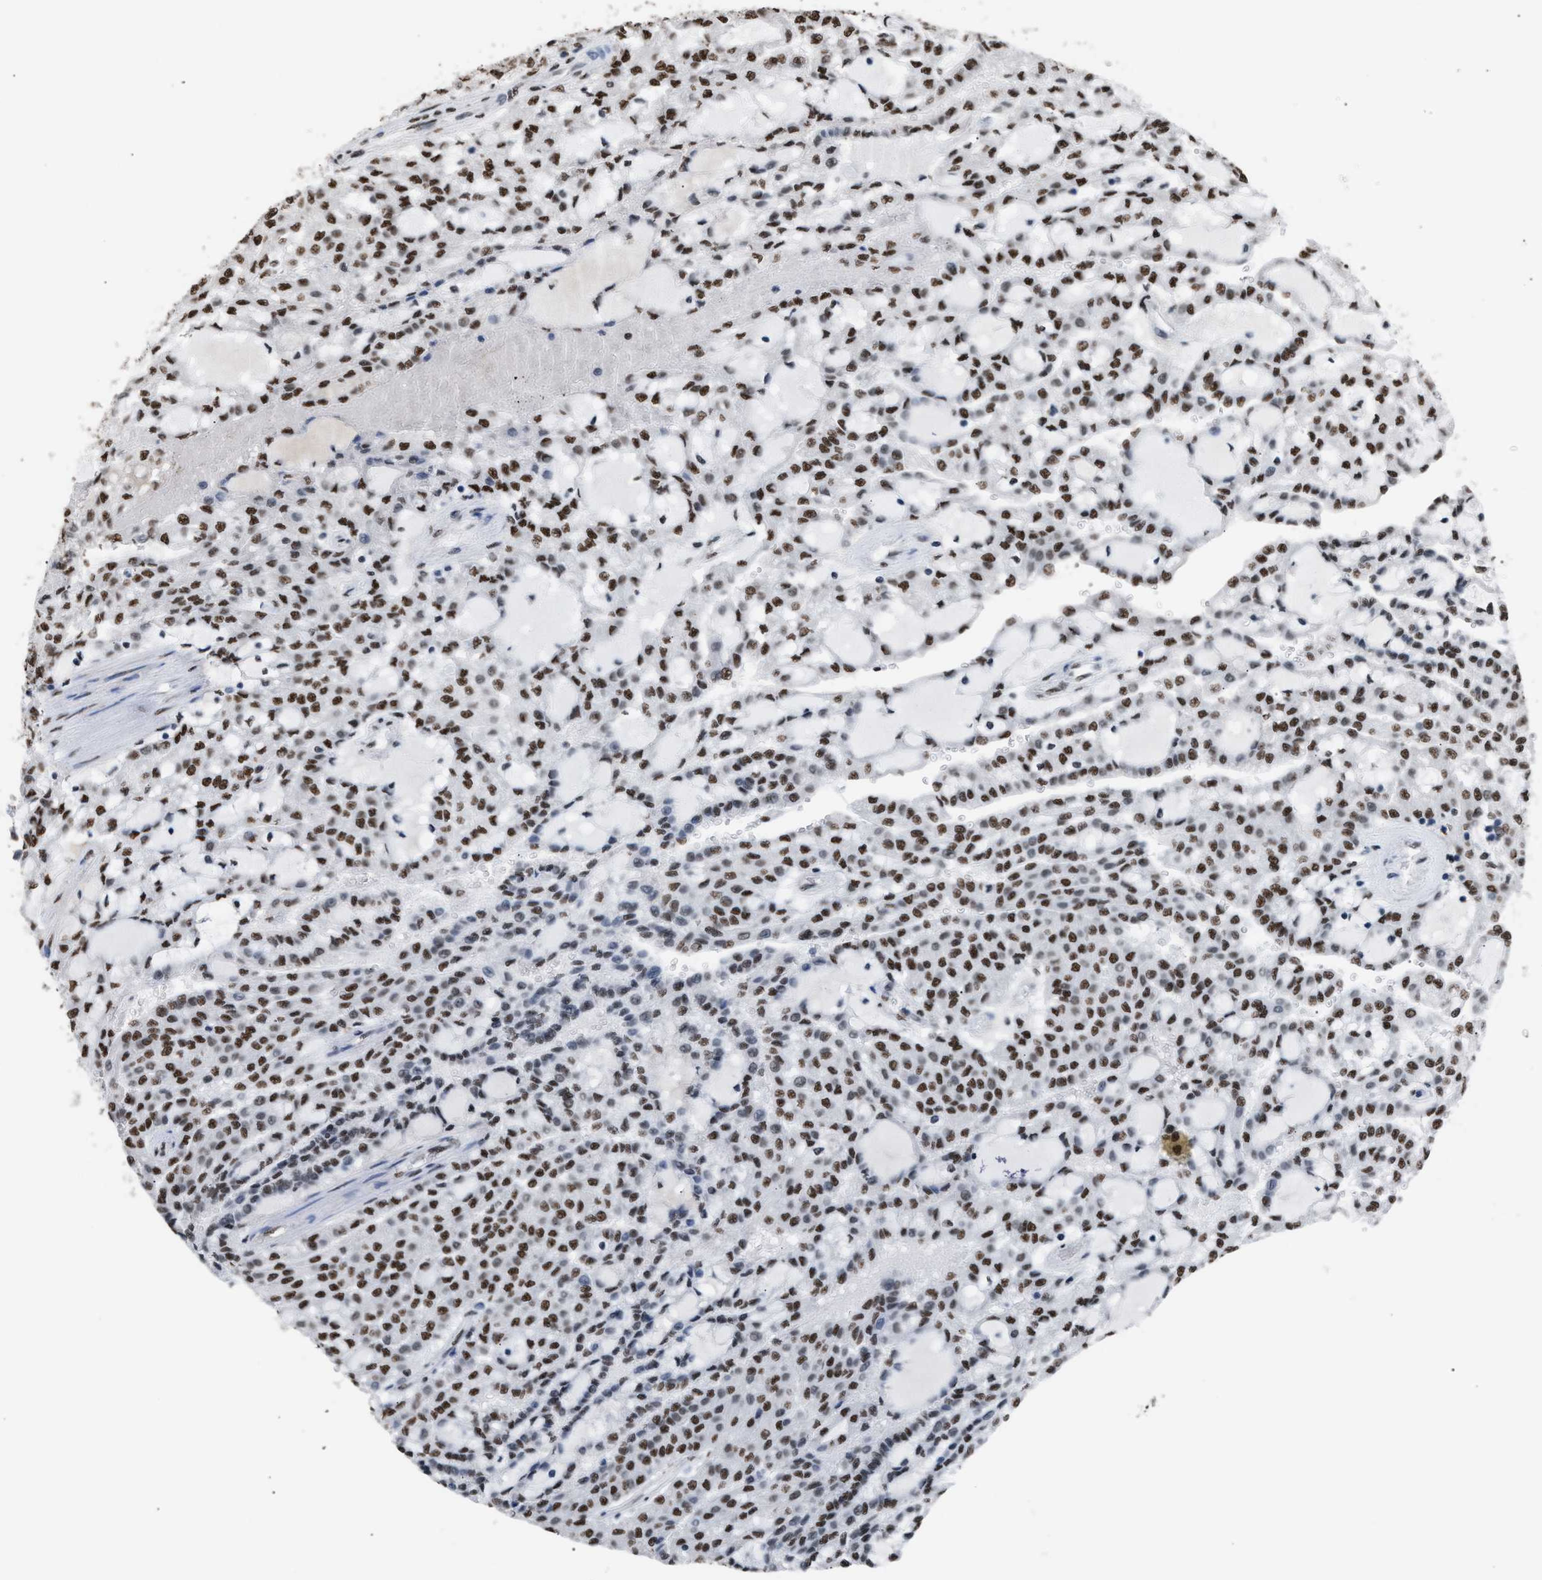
{"staining": {"intensity": "strong", "quantity": ">75%", "location": "nuclear"}, "tissue": "renal cancer", "cell_type": "Tumor cells", "image_type": "cancer", "snomed": [{"axis": "morphology", "description": "Adenocarcinoma, NOS"}, {"axis": "topography", "description": "Kidney"}], "caption": "Renal adenocarcinoma stained for a protein displays strong nuclear positivity in tumor cells.", "gene": "CCAR2", "patient": {"sex": "male", "age": 63}}